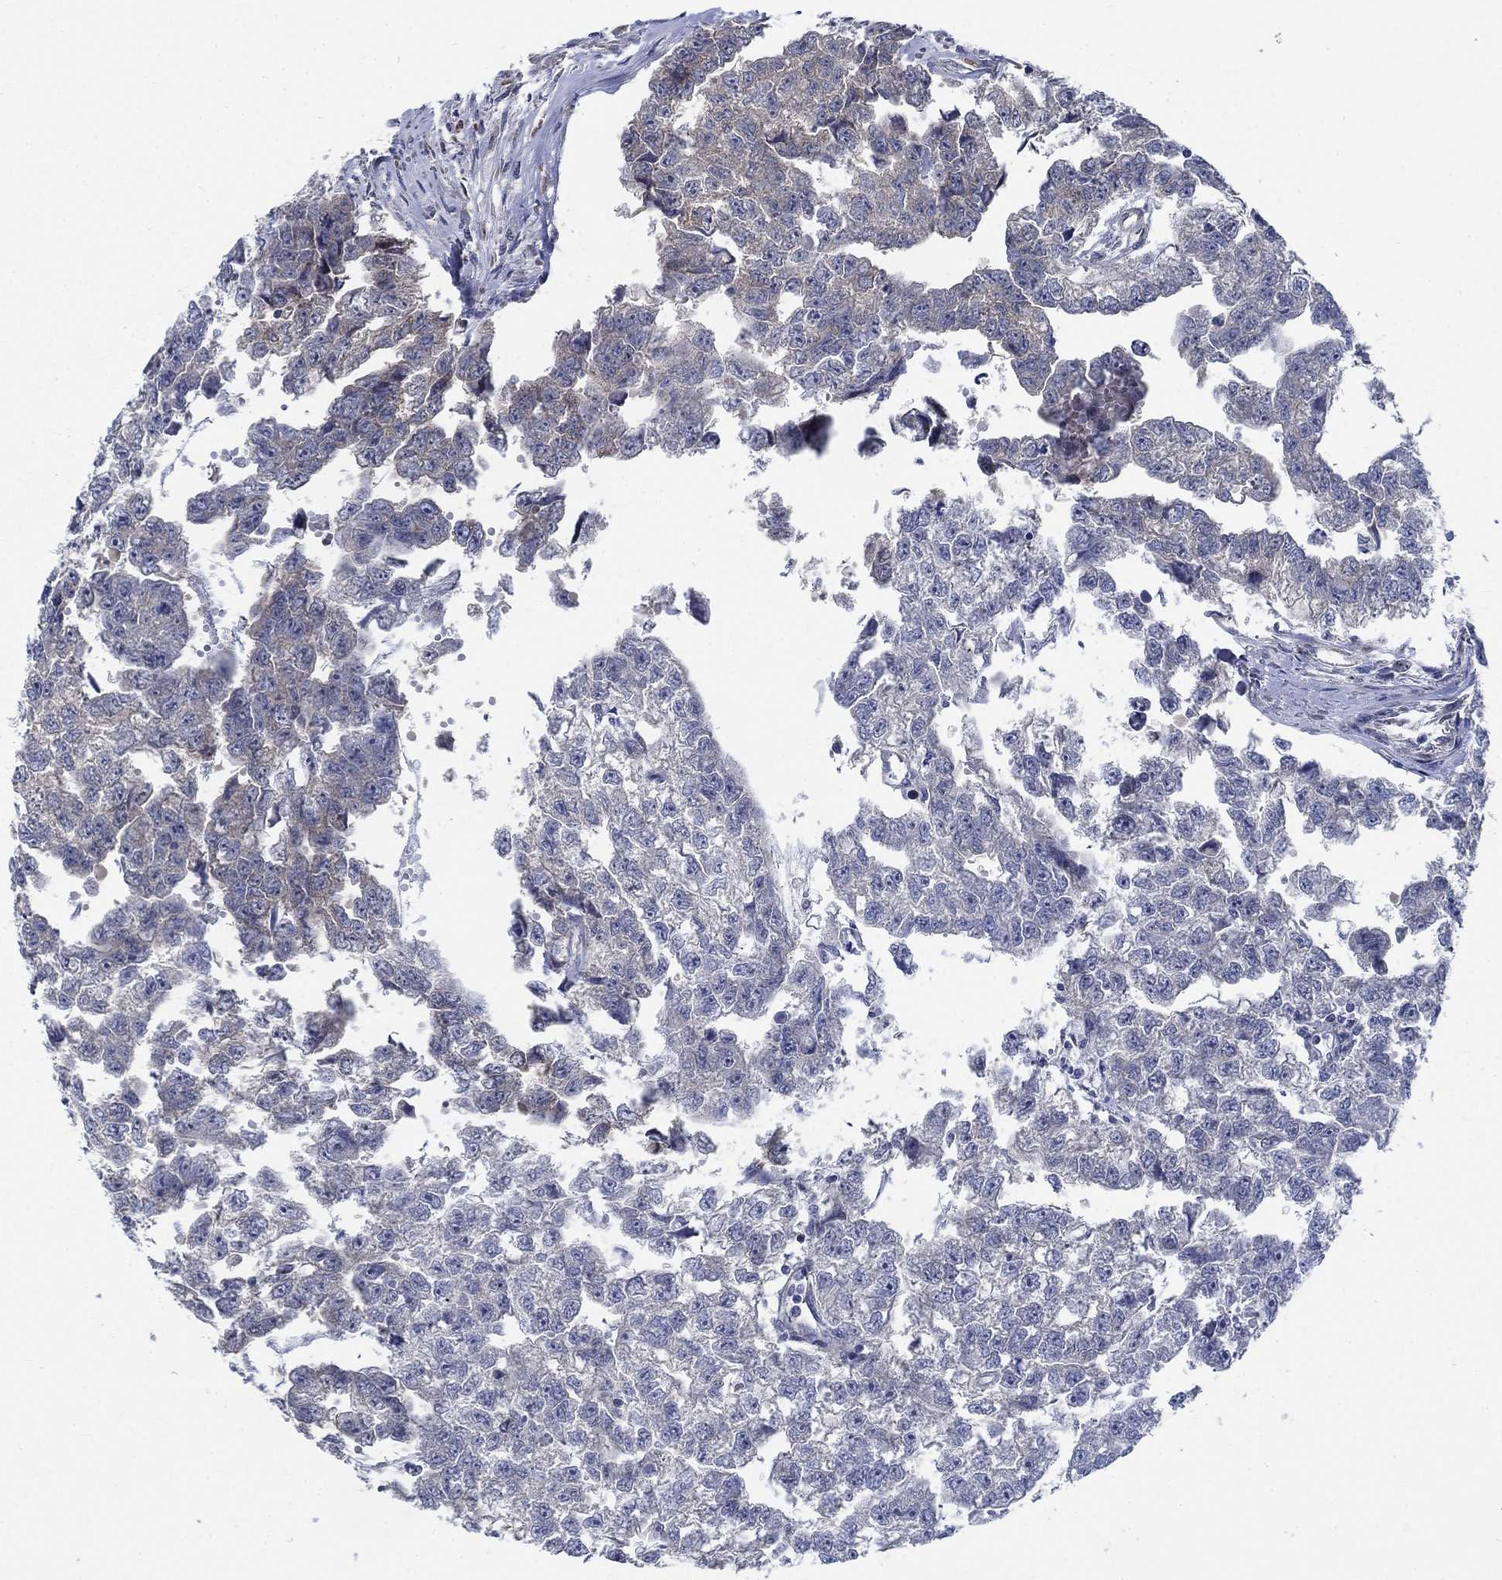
{"staining": {"intensity": "negative", "quantity": "none", "location": "none"}, "tissue": "testis cancer", "cell_type": "Tumor cells", "image_type": "cancer", "snomed": [{"axis": "morphology", "description": "Carcinoma, Embryonal, NOS"}, {"axis": "morphology", "description": "Teratoma, malignant, NOS"}, {"axis": "topography", "description": "Testis"}], "caption": "This image is of malignant teratoma (testis) stained with immunohistochemistry (IHC) to label a protein in brown with the nuclei are counter-stained blue. There is no positivity in tumor cells.", "gene": "MMP24", "patient": {"sex": "male", "age": 44}}